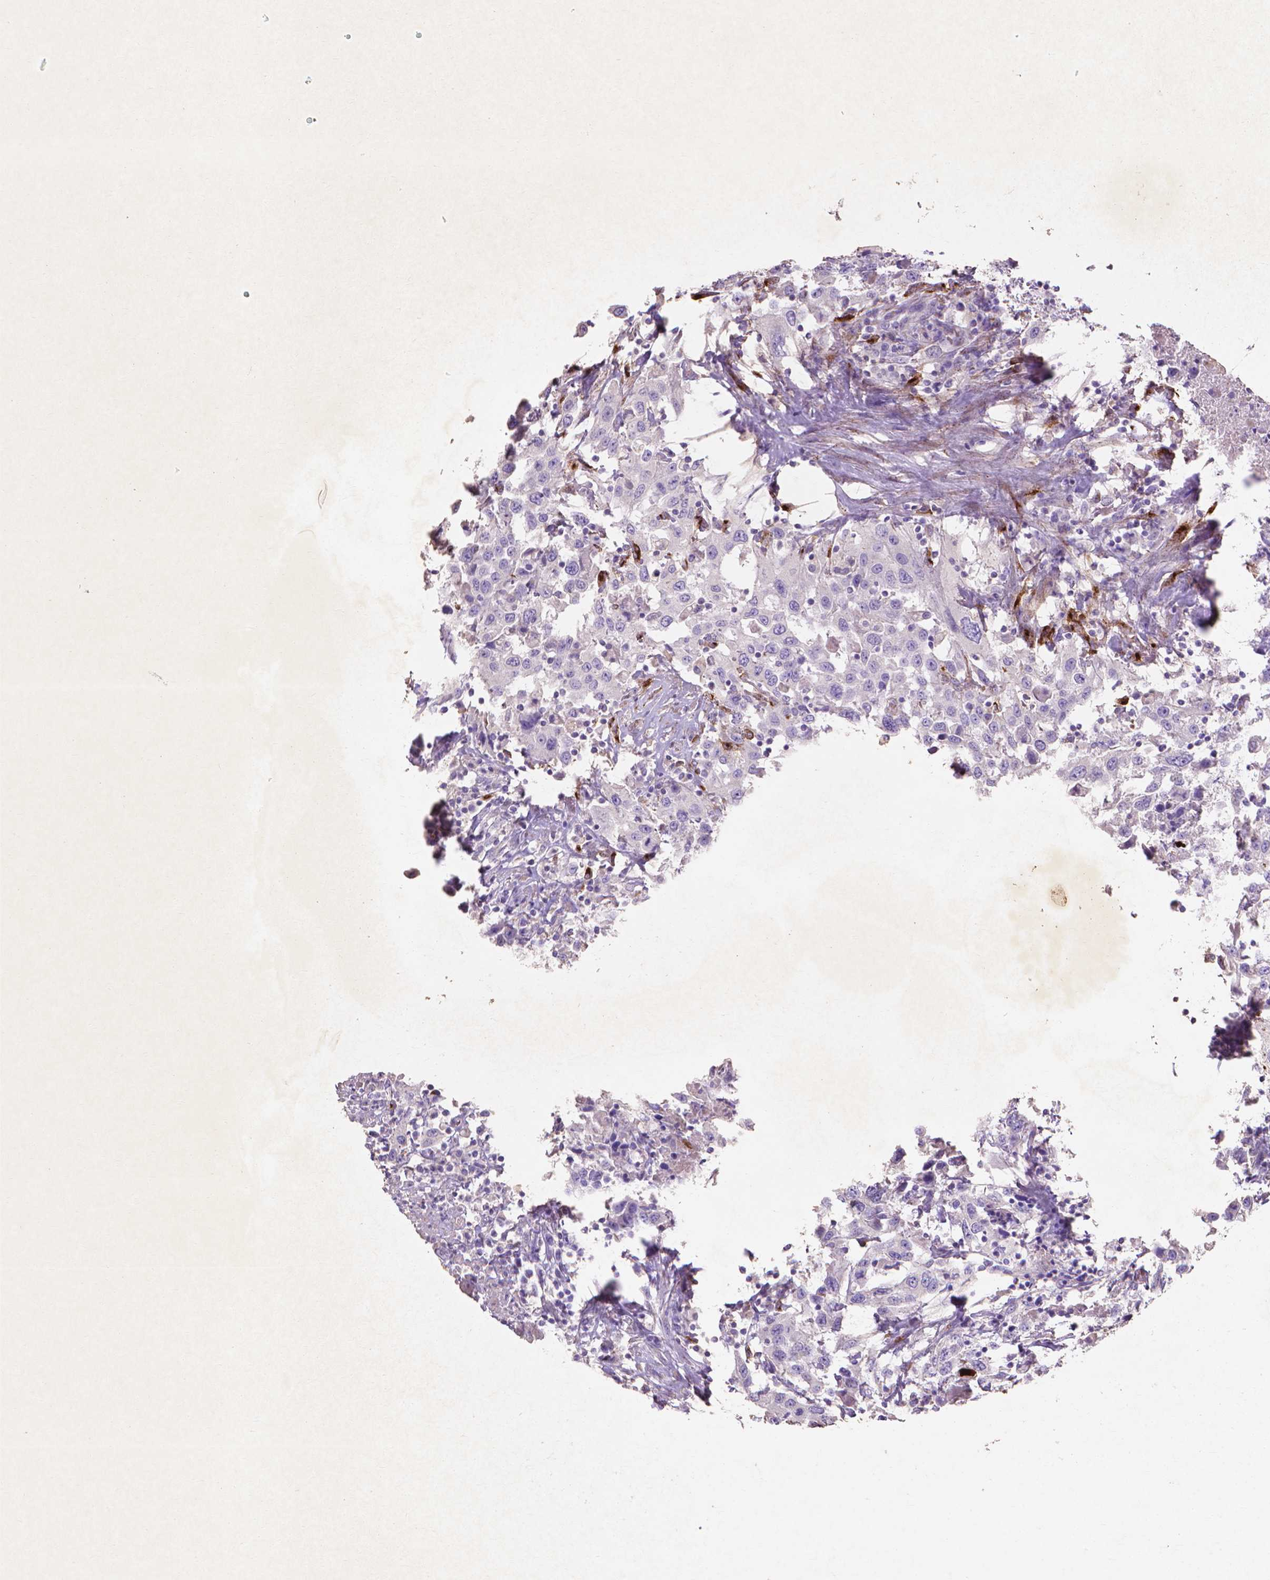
{"staining": {"intensity": "negative", "quantity": "none", "location": "none"}, "tissue": "urothelial cancer", "cell_type": "Tumor cells", "image_type": "cancer", "snomed": [{"axis": "morphology", "description": "Urothelial carcinoma, High grade"}, {"axis": "topography", "description": "Urinary bladder"}], "caption": "Tumor cells show no significant positivity in urothelial carcinoma (high-grade).", "gene": "MMP11", "patient": {"sex": "male", "age": 61}}